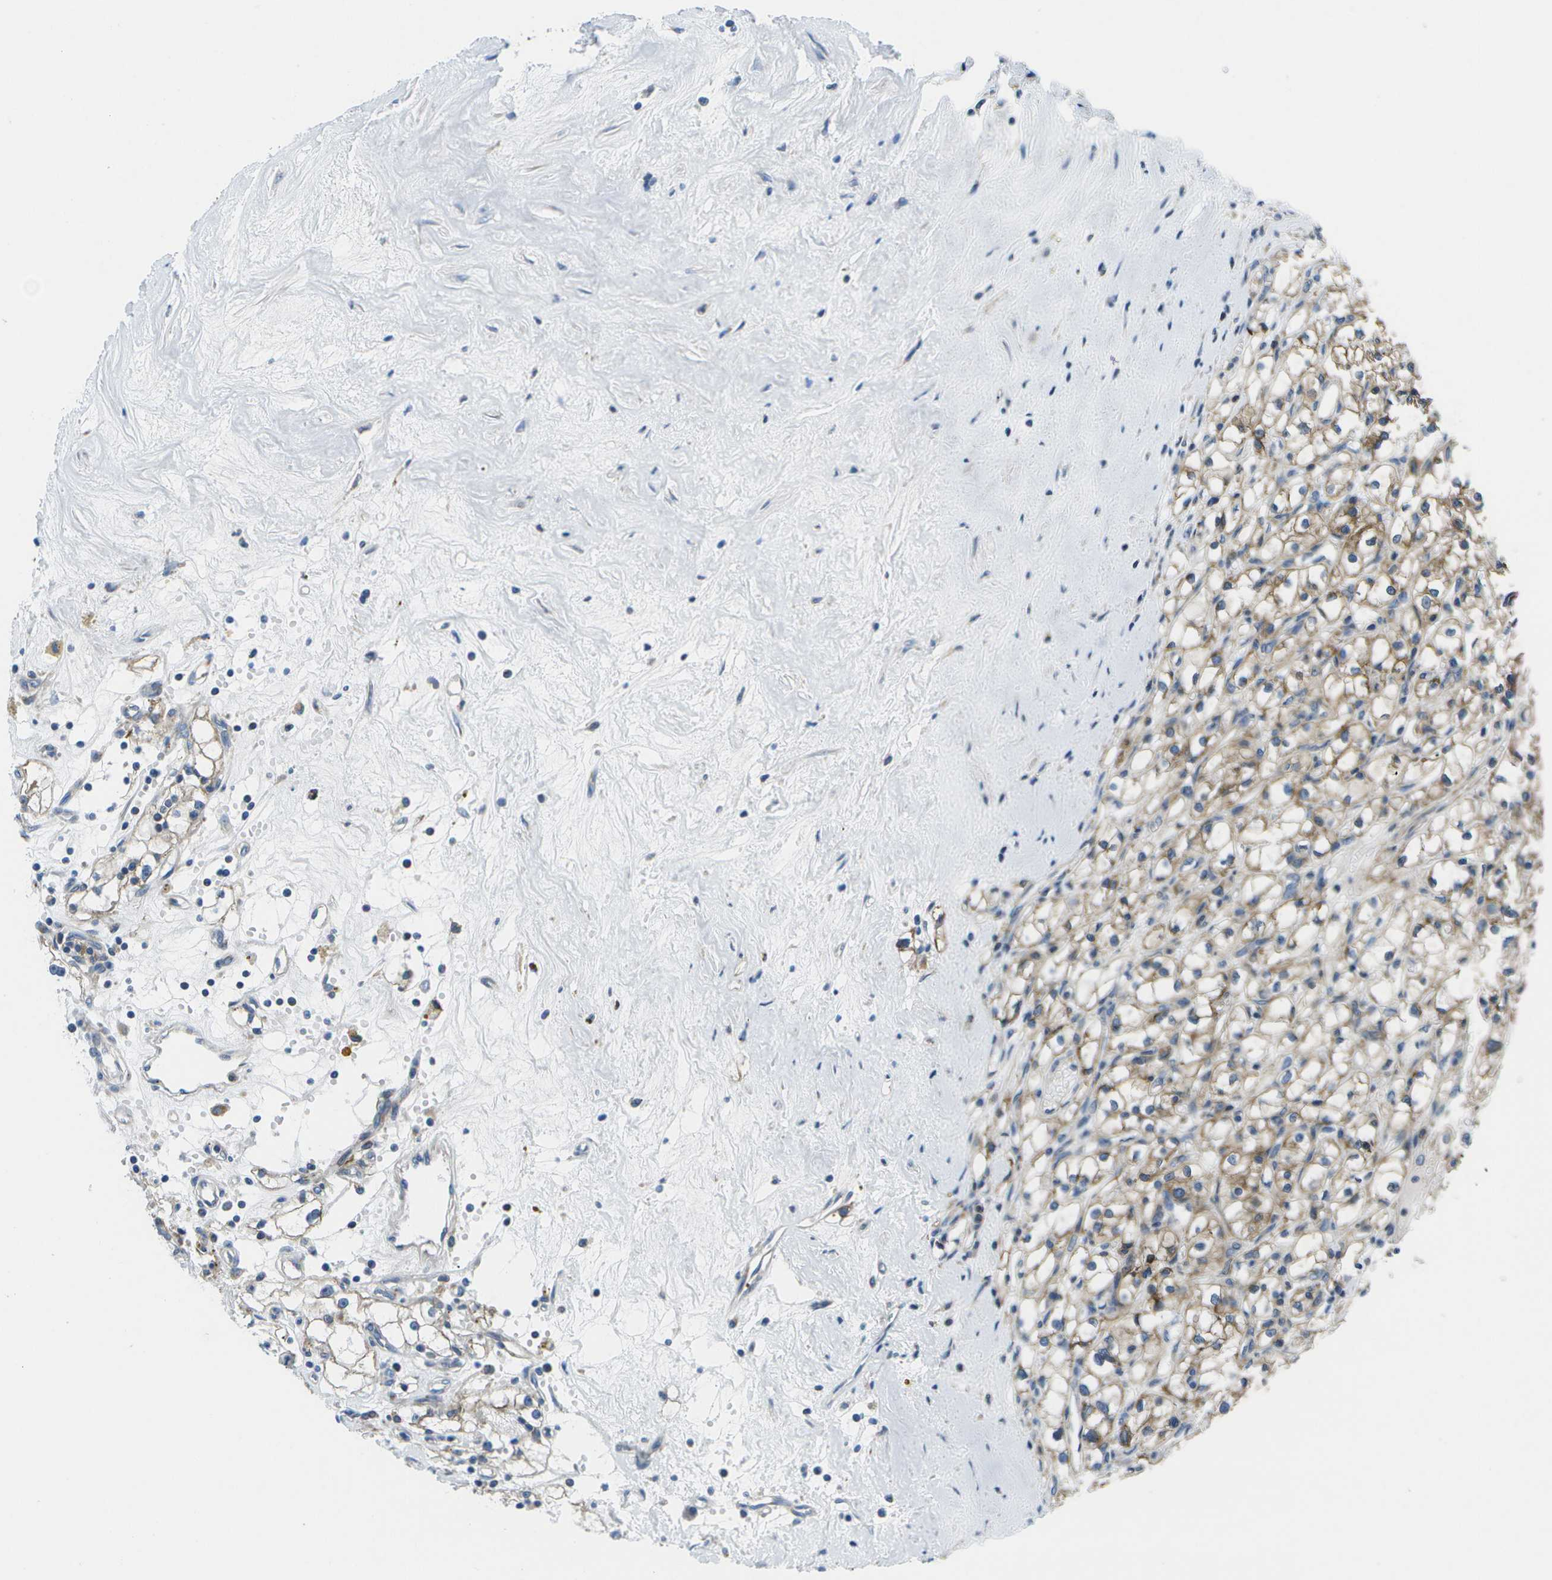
{"staining": {"intensity": "moderate", "quantity": ">75%", "location": "cytoplasmic/membranous"}, "tissue": "renal cancer", "cell_type": "Tumor cells", "image_type": "cancer", "snomed": [{"axis": "morphology", "description": "Adenocarcinoma, NOS"}, {"axis": "topography", "description": "Kidney"}], "caption": "The histopathology image demonstrates a brown stain indicating the presence of a protein in the cytoplasmic/membranous of tumor cells in renal adenocarcinoma.", "gene": "GDF5", "patient": {"sex": "male", "age": 56}}